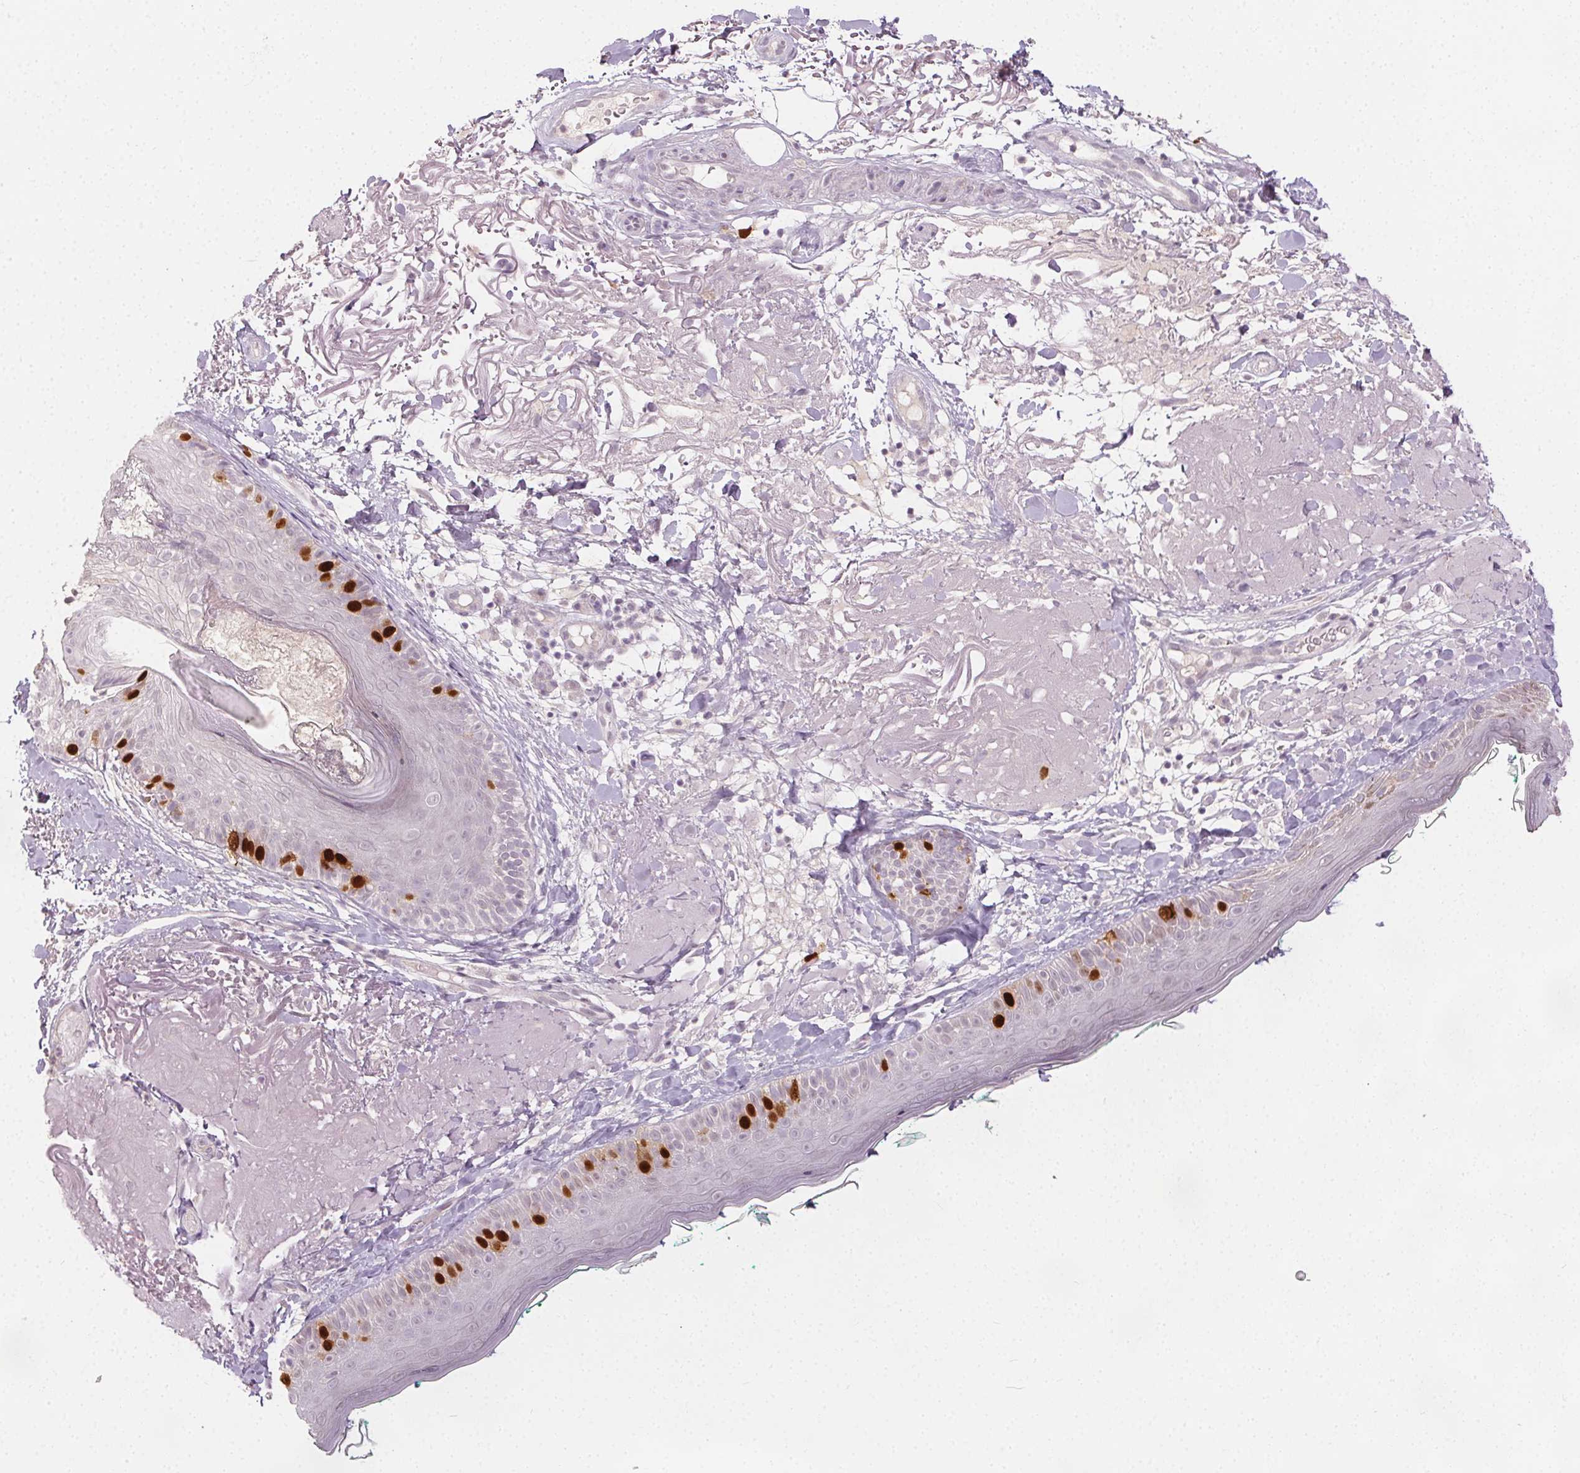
{"staining": {"intensity": "negative", "quantity": "none", "location": "none"}, "tissue": "skin", "cell_type": "Fibroblasts", "image_type": "normal", "snomed": [{"axis": "morphology", "description": "Normal tissue, NOS"}, {"axis": "topography", "description": "Skin"}], "caption": "Immunohistochemical staining of normal skin reveals no significant positivity in fibroblasts.", "gene": "ANLN", "patient": {"sex": "male", "age": 73}}